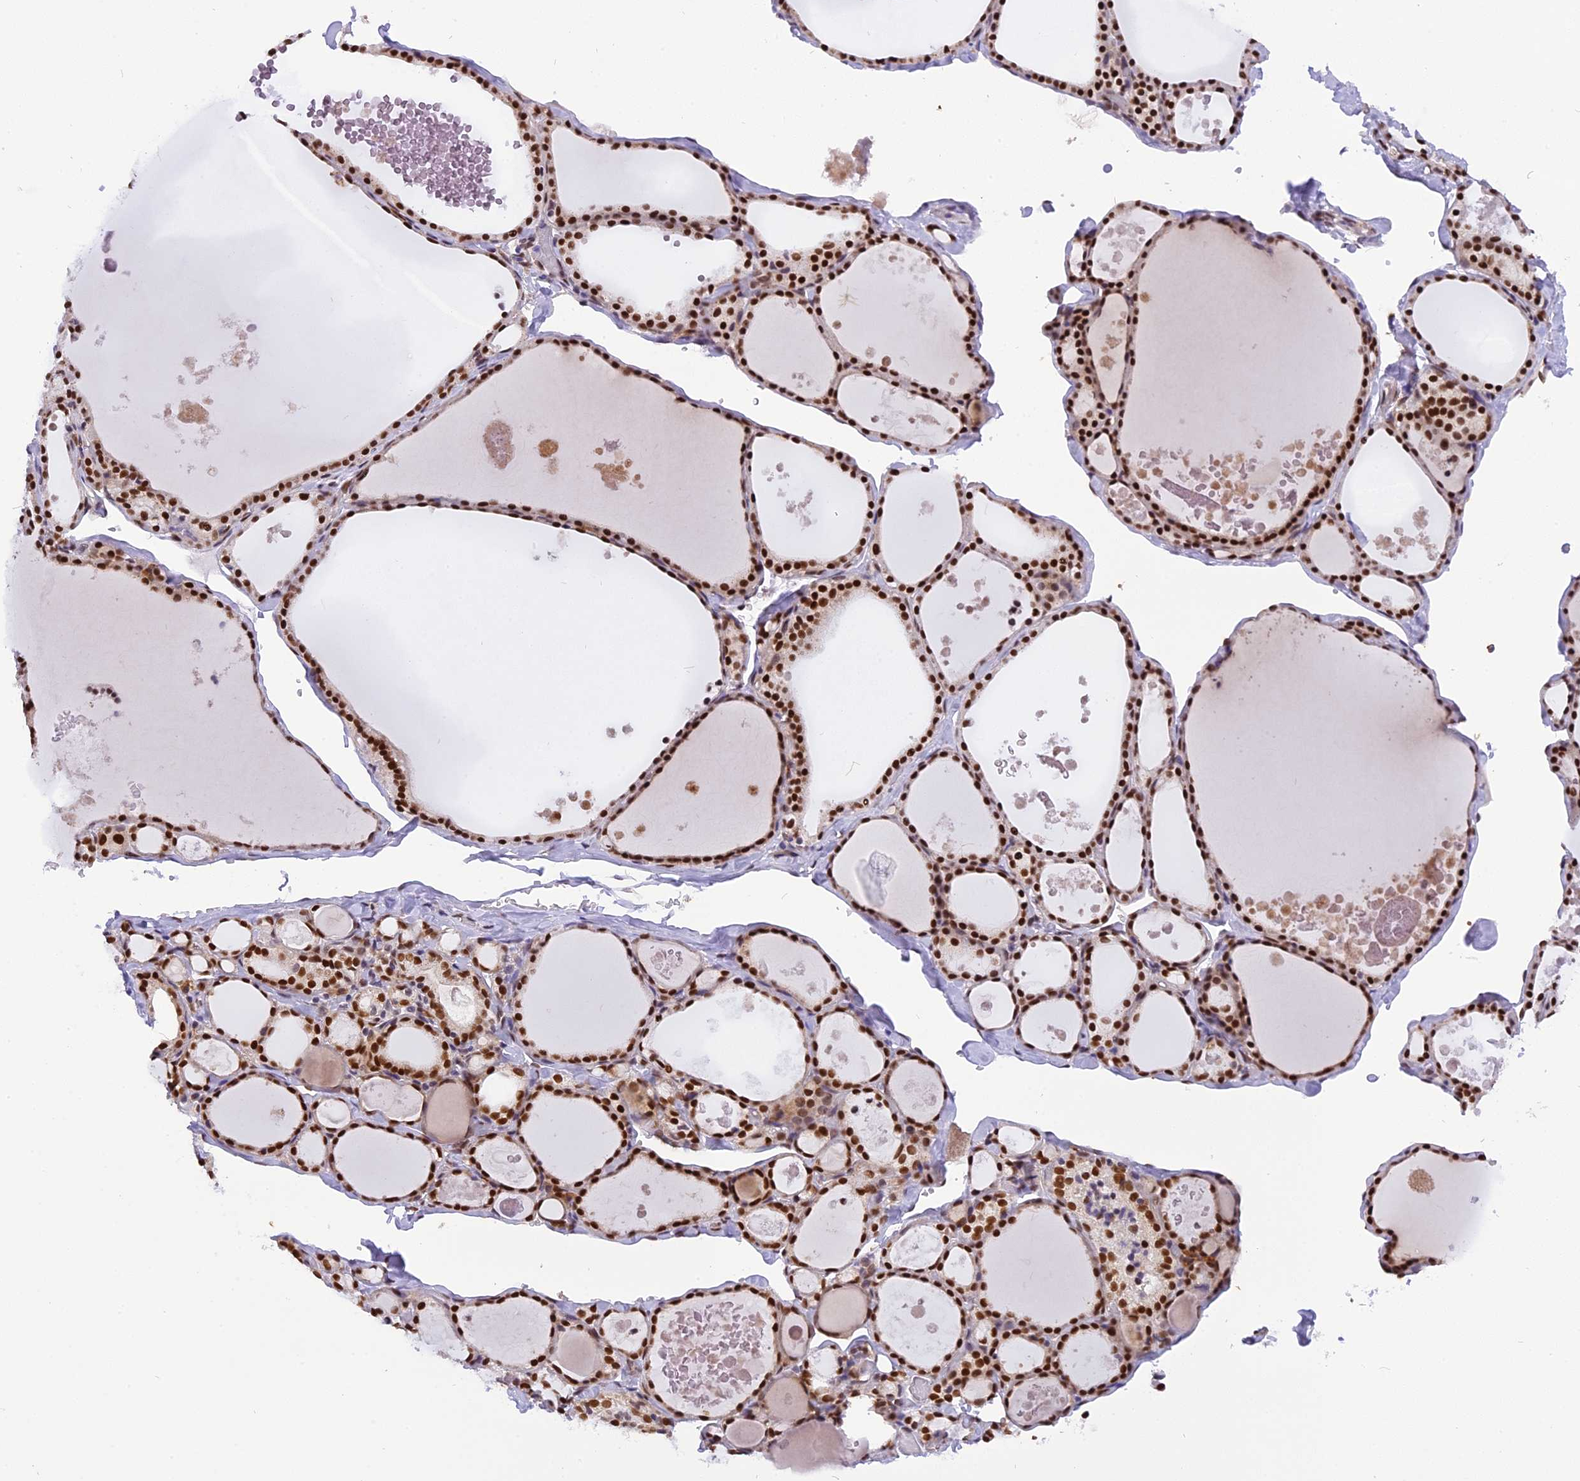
{"staining": {"intensity": "strong", "quantity": ">75%", "location": "nuclear"}, "tissue": "thyroid gland", "cell_type": "Glandular cells", "image_type": "normal", "snomed": [{"axis": "morphology", "description": "Normal tissue, NOS"}, {"axis": "topography", "description": "Thyroid gland"}], "caption": "High-power microscopy captured an immunohistochemistry (IHC) histopathology image of normal thyroid gland, revealing strong nuclear positivity in approximately >75% of glandular cells.", "gene": "IRF2BP1", "patient": {"sex": "male", "age": 56}}